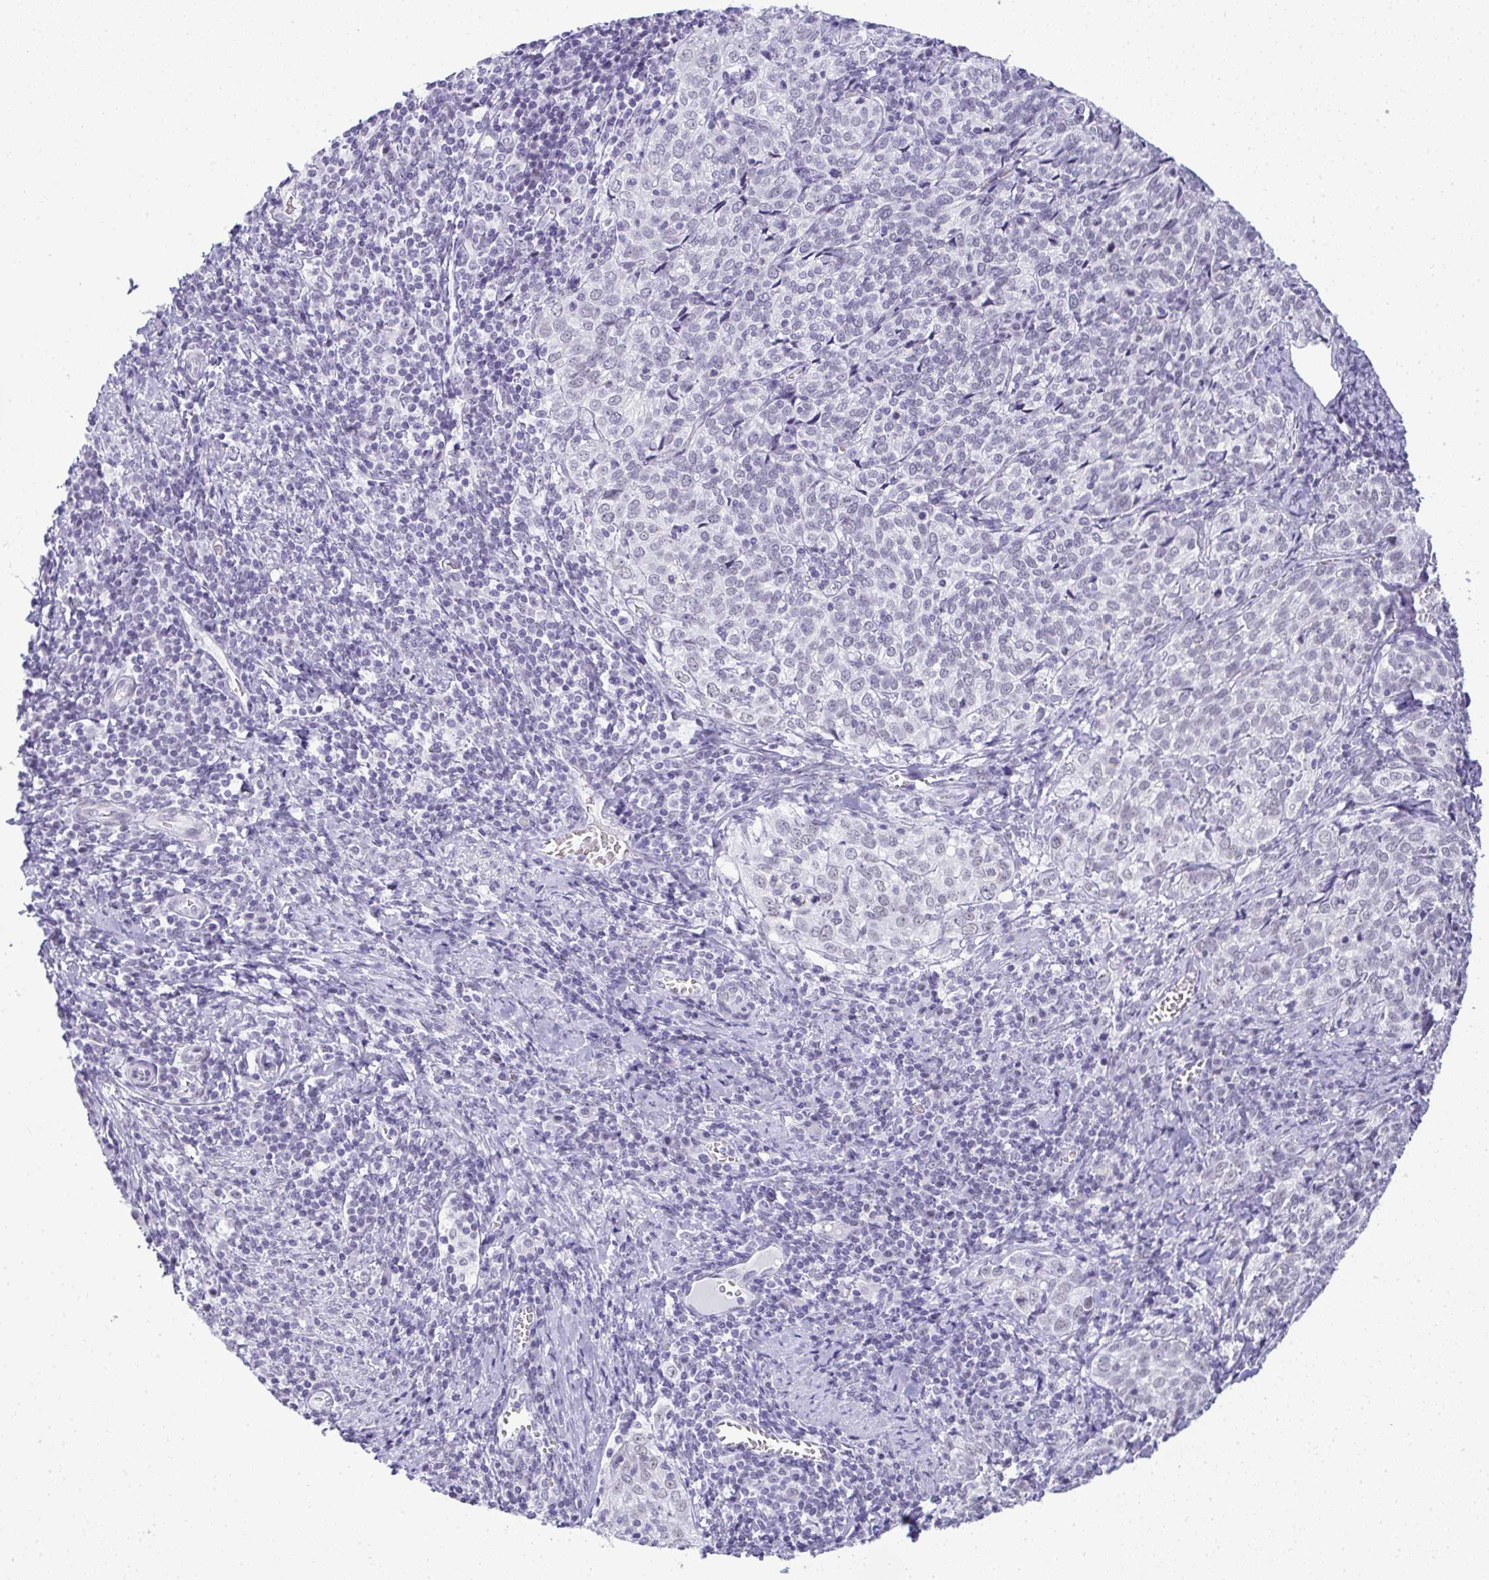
{"staining": {"intensity": "negative", "quantity": "none", "location": "none"}, "tissue": "cervical cancer", "cell_type": "Tumor cells", "image_type": "cancer", "snomed": [{"axis": "morphology", "description": "Normal tissue, NOS"}, {"axis": "morphology", "description": "Squamous cell carcinoma, NOS"}, {"axis": "topography", "description": "Vagina"}, {"axis": "topography", "description": "Cervix"}], "caption": "Protein analysis of cervical cancer reveals no significant expression in tumor cells.", "gene": "PLA2G1B", "patient": {"sex": "female", "age": 45}}